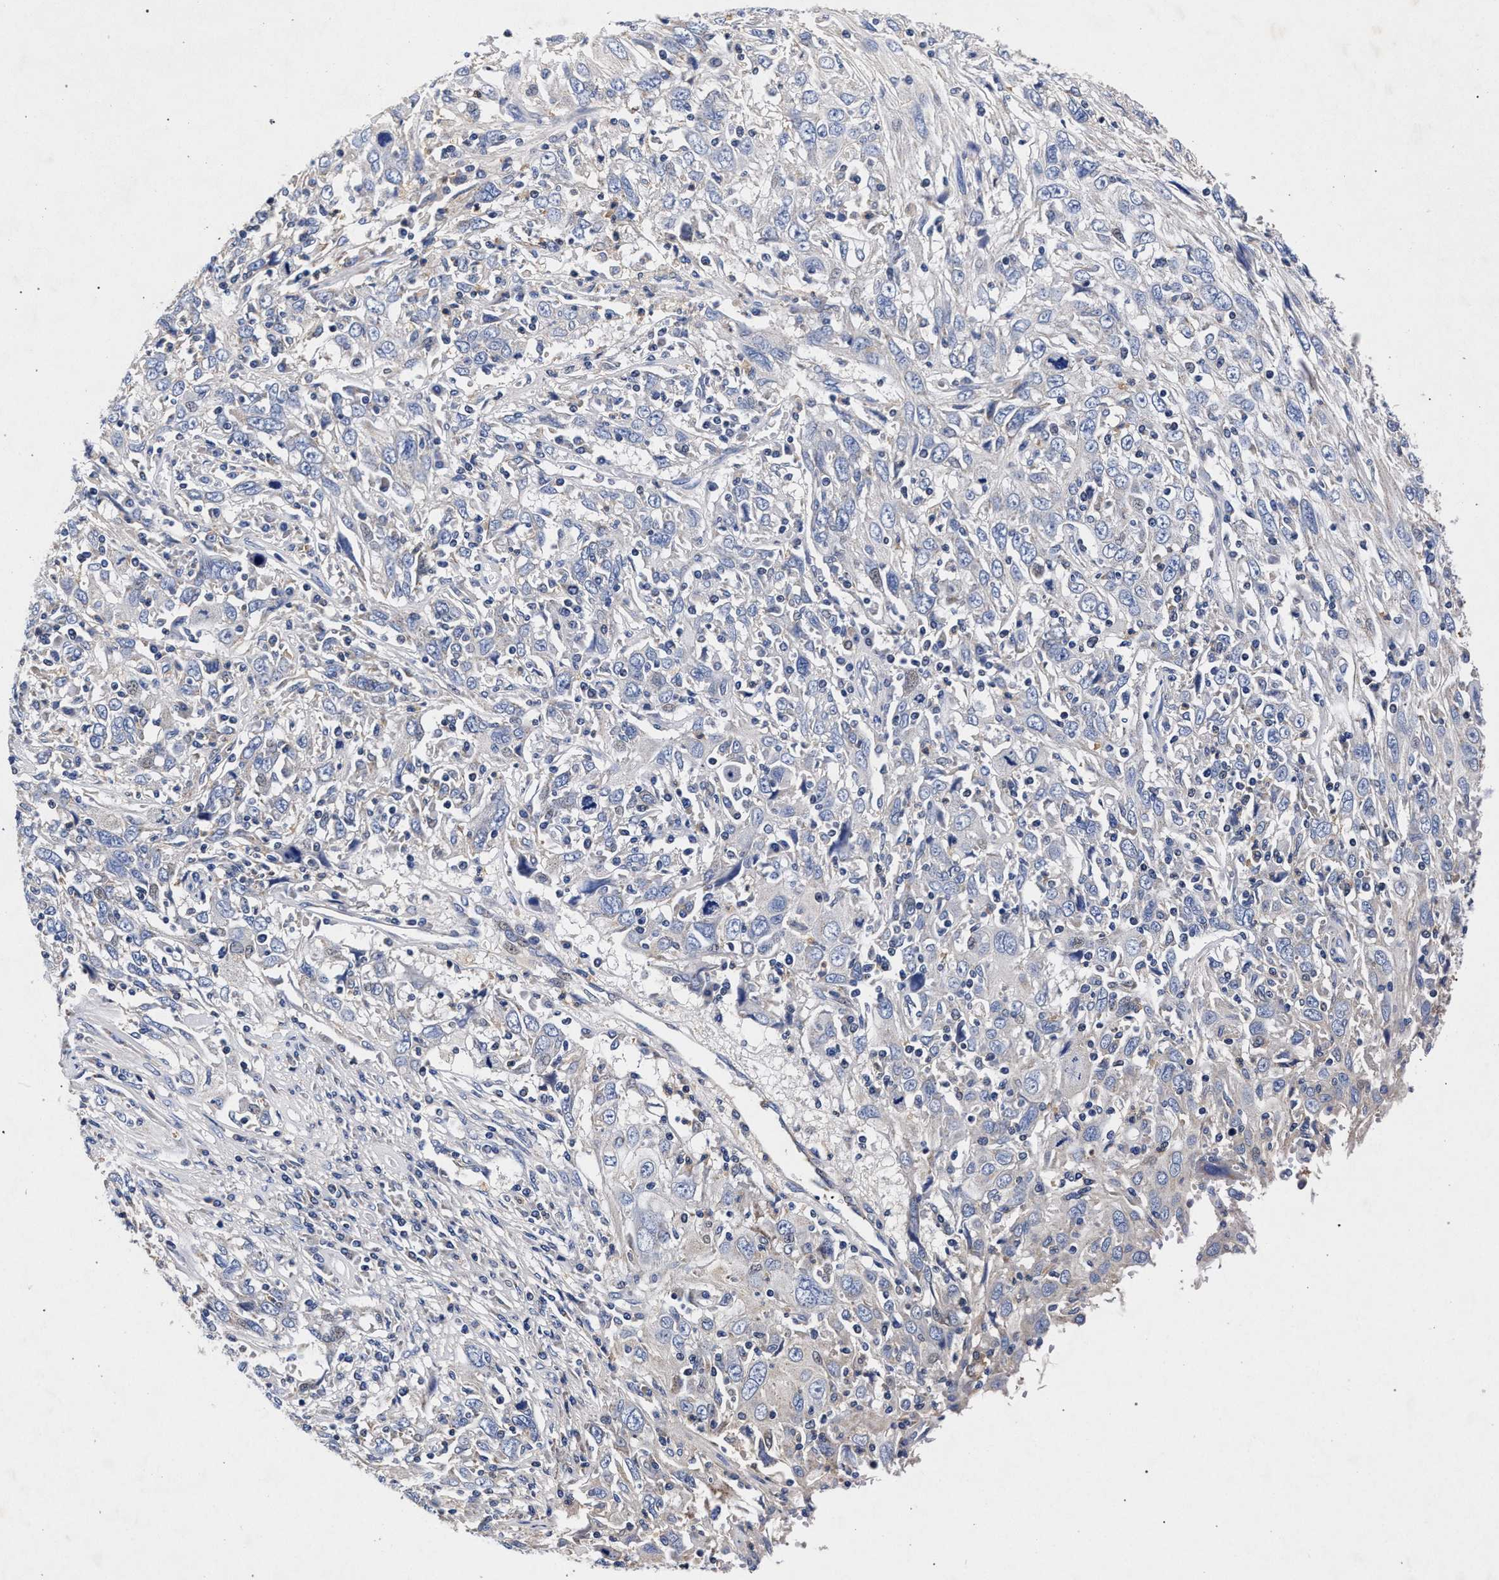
{"staining": {"intensity": "negative", "quantity": "none", "location": "none"}, "tissue": "cervical cancer", "cell_type": "Tumor cells", "image_type": "cancer", "snomed": [{"axis": "morphology", "description": "Squamous cell carcinoma, NOS"}, {"axis": "topography", "description": "Cervix"}], "caption": "This is an IHC image of cervical squamous cell carcinoma. There is no staining in tumor cells.", "gene": "HSD17B14", "patient": {"sex": "female", "age": 46}}